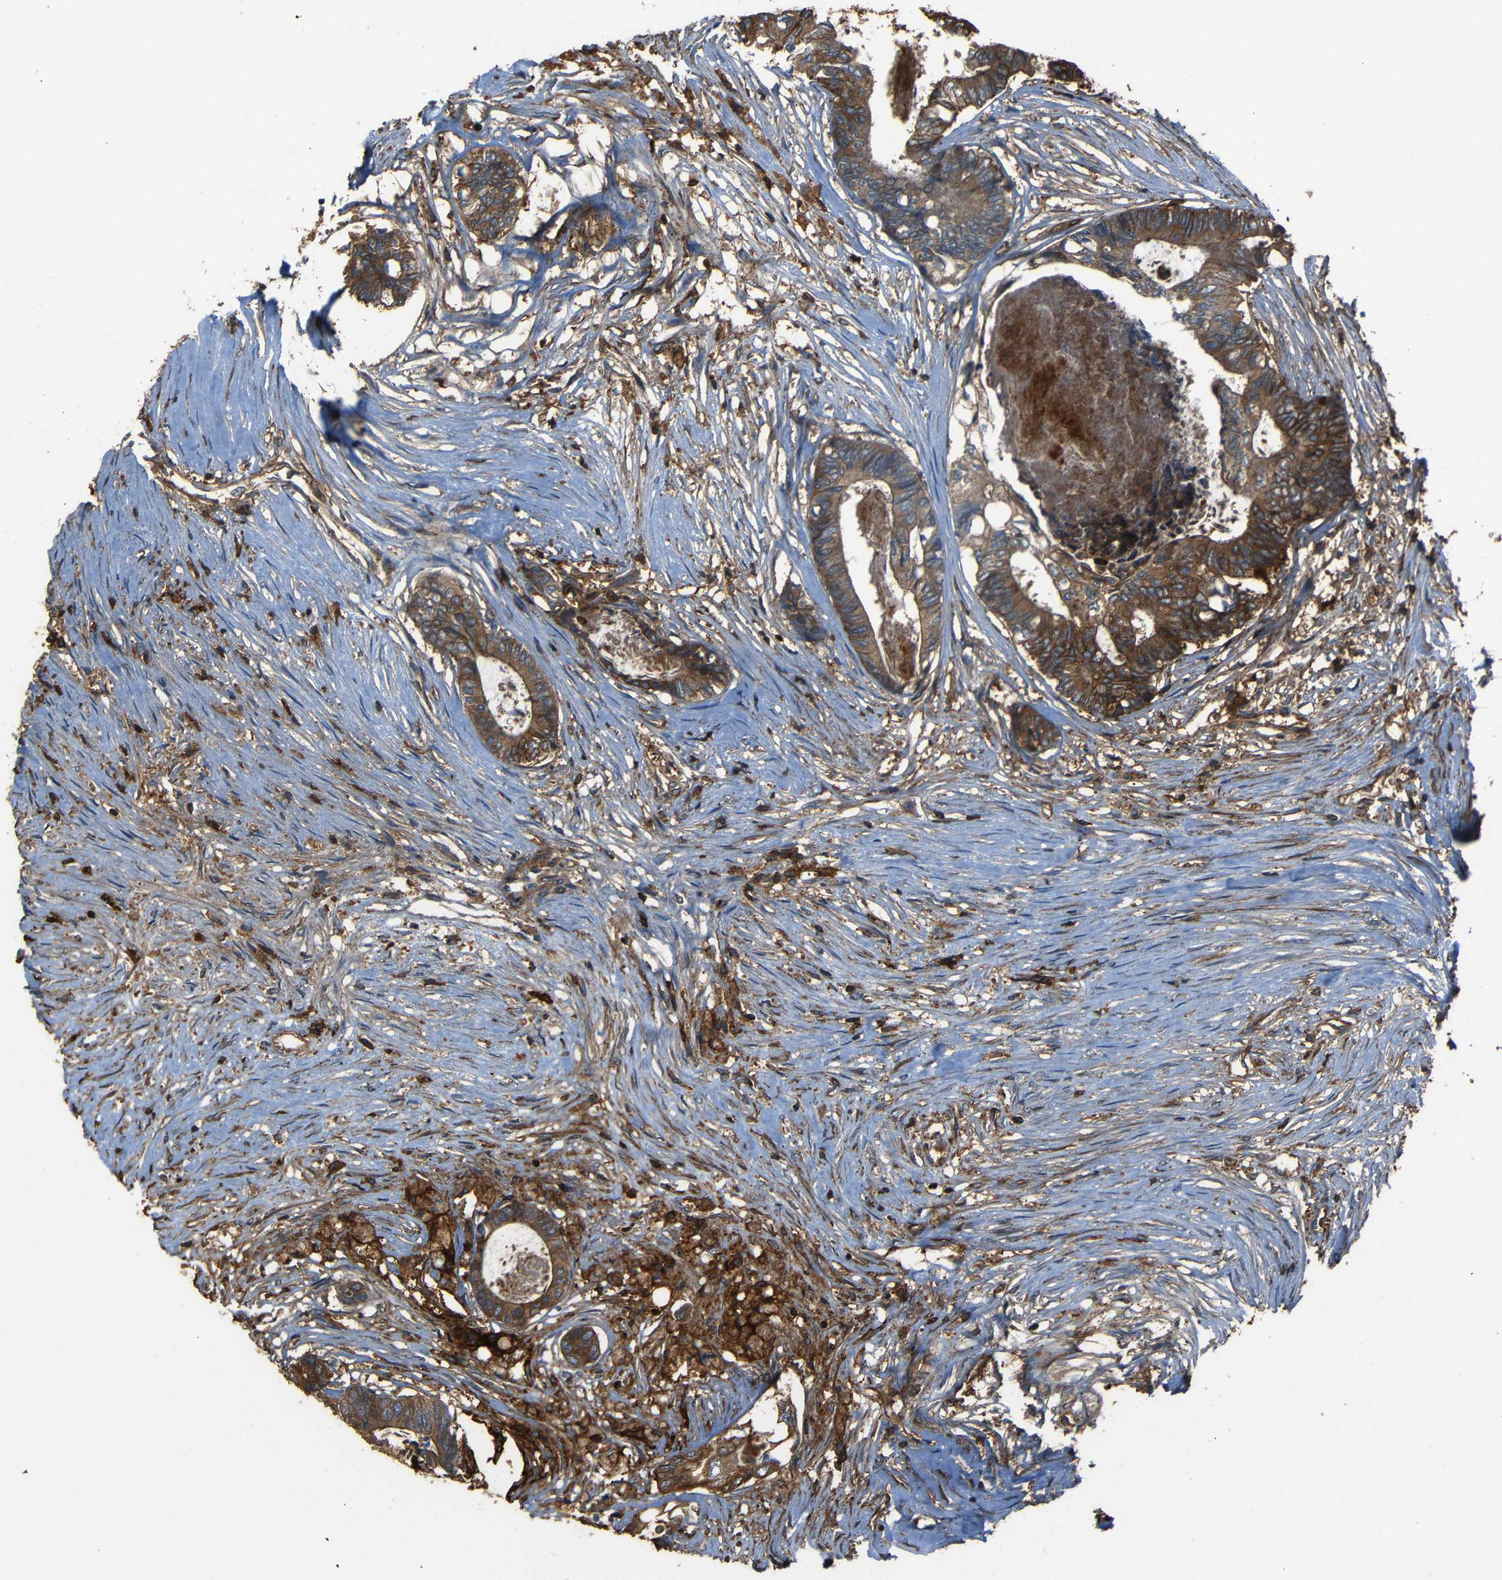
{"staining": {"intensity": "strong", "quantity": ">75%", "location": "cytoplasmic/membranous"}, "tissue": "colorectal cancer", "cell_type": "Tumor cells", "image_type": "cancer", "snomed": [{"axis": "morphology", "description": "Adenocarcinoma, NOS"}, {"axis": "topography", "description": "Rectum"}], "caption": "Colorectal adenocarcinoma tissue demonstrates strong cytoplasmic/membranous expression in approximately >75% of tumor cells, visualized by immunohistochemistry. (brown staining indicates protein expression, while blue staining denotes nuclei).", "gene": "ADGRE5", "patient": {"sex": "male", "age": 63}}